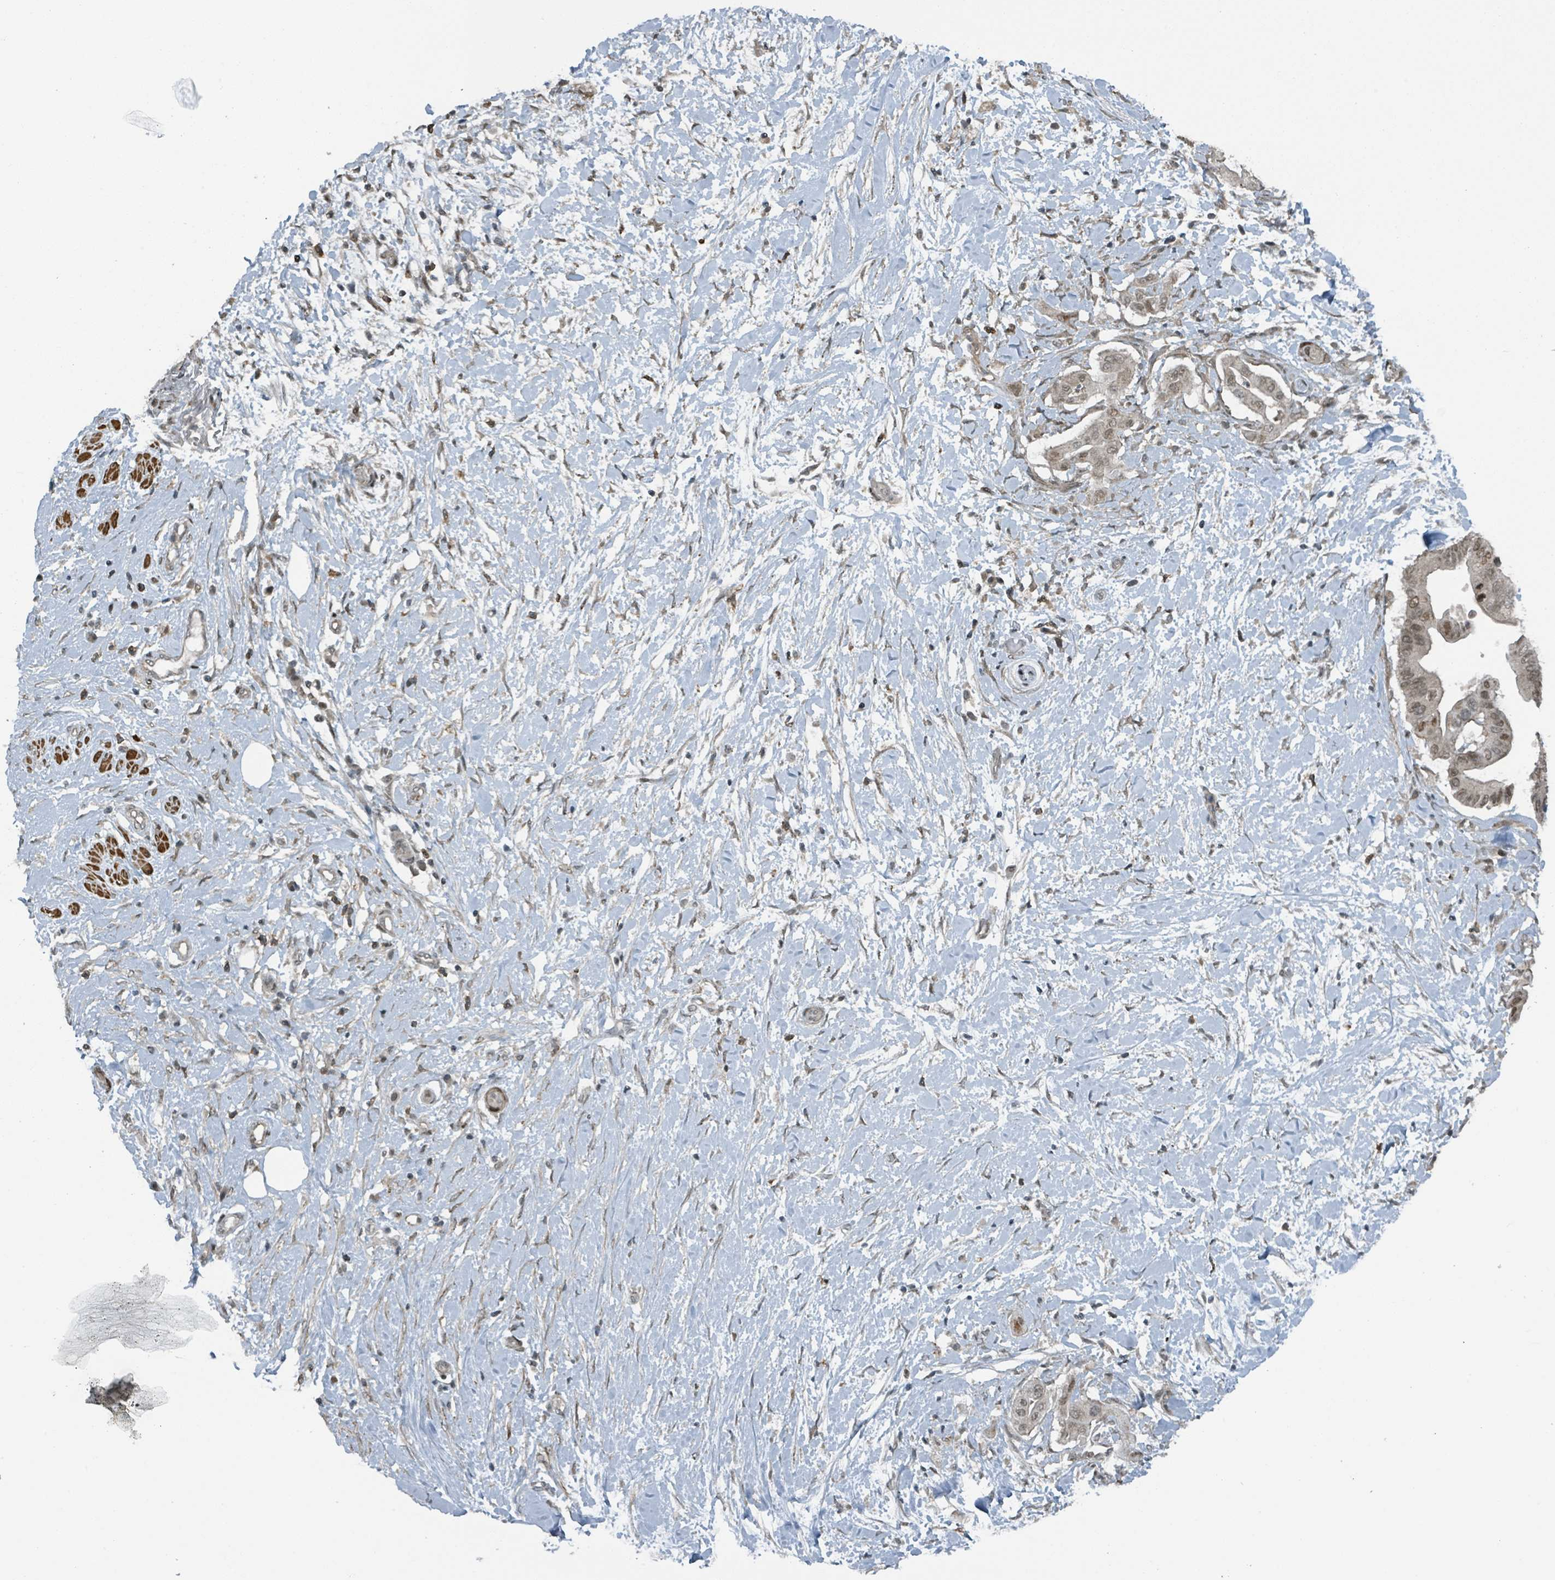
{"staining": {"intensity": "weak", "quantity": ">75%", "location": "nuclear"}, "tissue": "pancreatic cancer", "cell_type": "Tumor cells", "image_type": "cancer", "snomed": [{"axis": "morphology", "description": "Adenocarcinoma, NOS"}, {"axis": "topography", "description": "Pancreas"}], "caption": "Protein expression by immunohistochemistry (IHC) reveals weak nuclear positivity in approximately >75% of tumor cells in pancreatic cancer (adenocarcinoma).", "gene": "PHIP", "patient": {"sex": "male", "age": 68}}